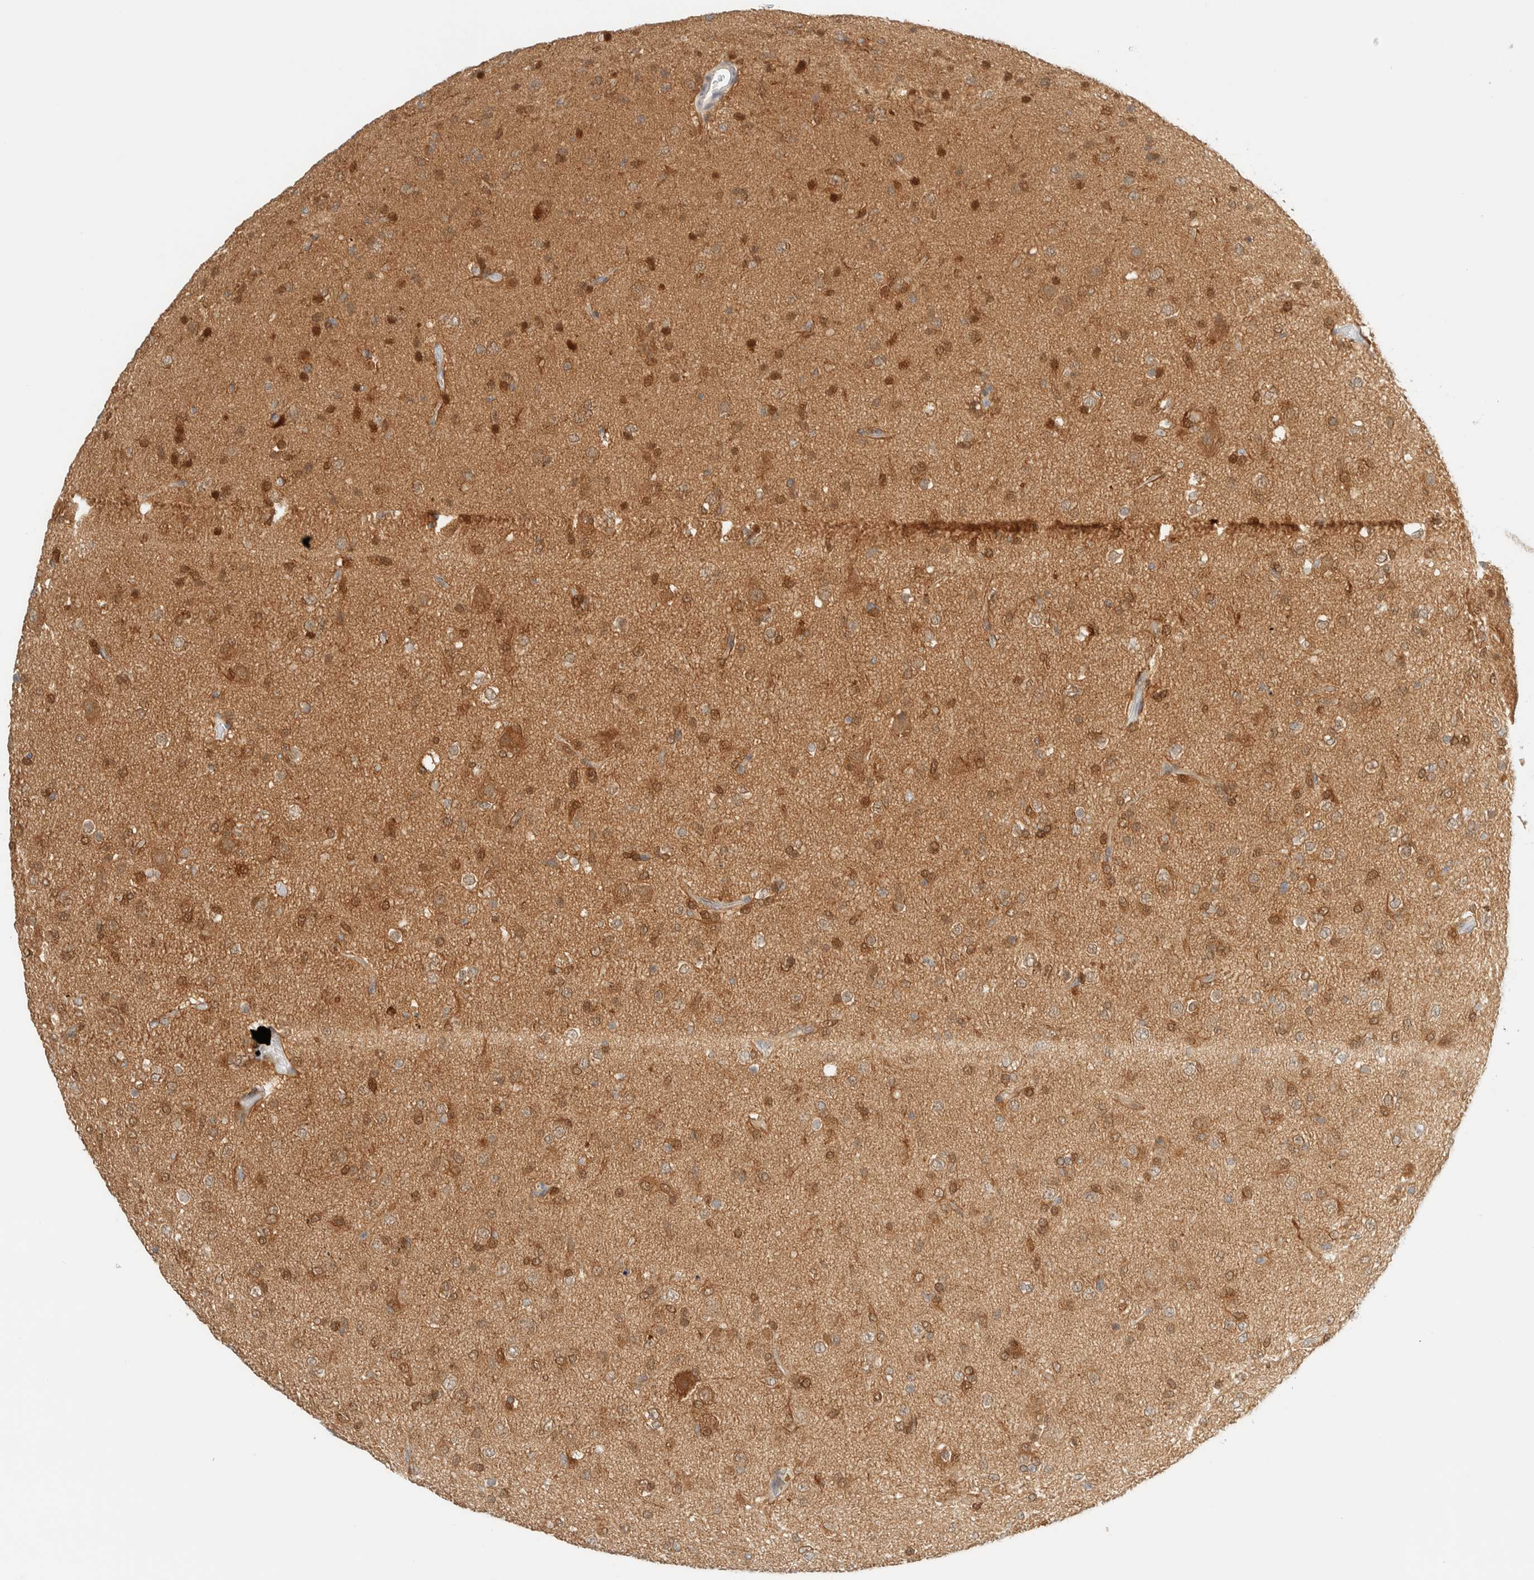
{"staining": {"intensity": "moderate", "quantity": ">75%", "location": "cytoplasmic/membranous,nuclear"}, "tissue": "glioma", "cell_type": "Tumor cells", "image_type": "cancer", "snomed": [{"axis": "morphology", "description": "Glioma, malignant, Low grade"}, {"axis": "topography", "description": "Brain"}], "caption": "Moderate cytoplasmic/membranous and nuclear positivity is present in about >75% of tumor cells in malignant glioma (low-grade).", "gene": "PCYT2", "patient": {"sex": "male", "age": 65}}